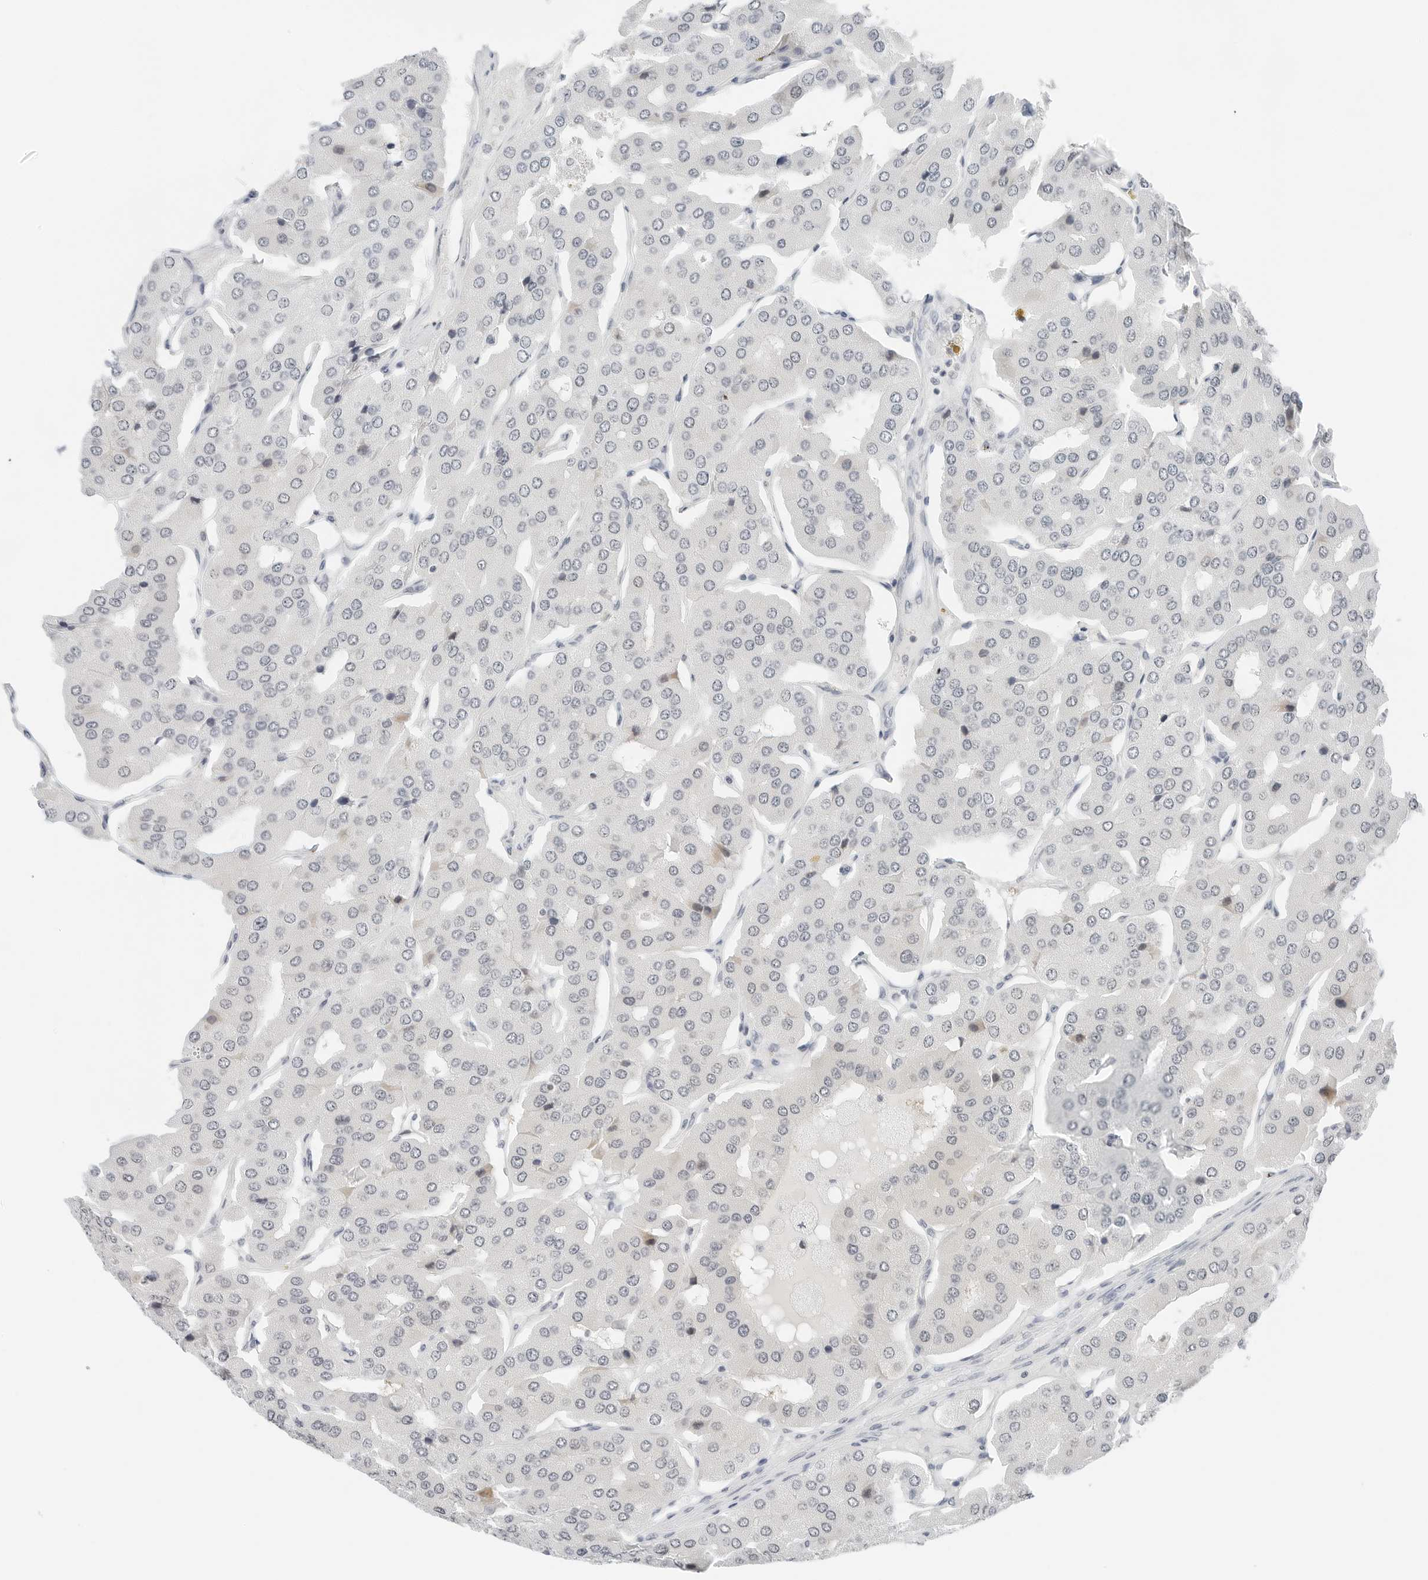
{"staining": {"intensity": "negative", "quantity": "none", "location": "none"}, "tissue": "parathyroid gland", "cell_type": "Glandular cells", "image_type": "normal", "snomed": [{"axis": "morphology", "description": "Normal tissue, NOS"}, {"axis": "morphology", "description": "Adenoma, NOS"}, {"axis": "topography", "description": "Parathyroid gland"}], "caption": "The image exhibits no significant expression in glandular cells of parathyroid gland.", "gene": "NTMT2", "patient": {"sex": "female", "age": 86}}